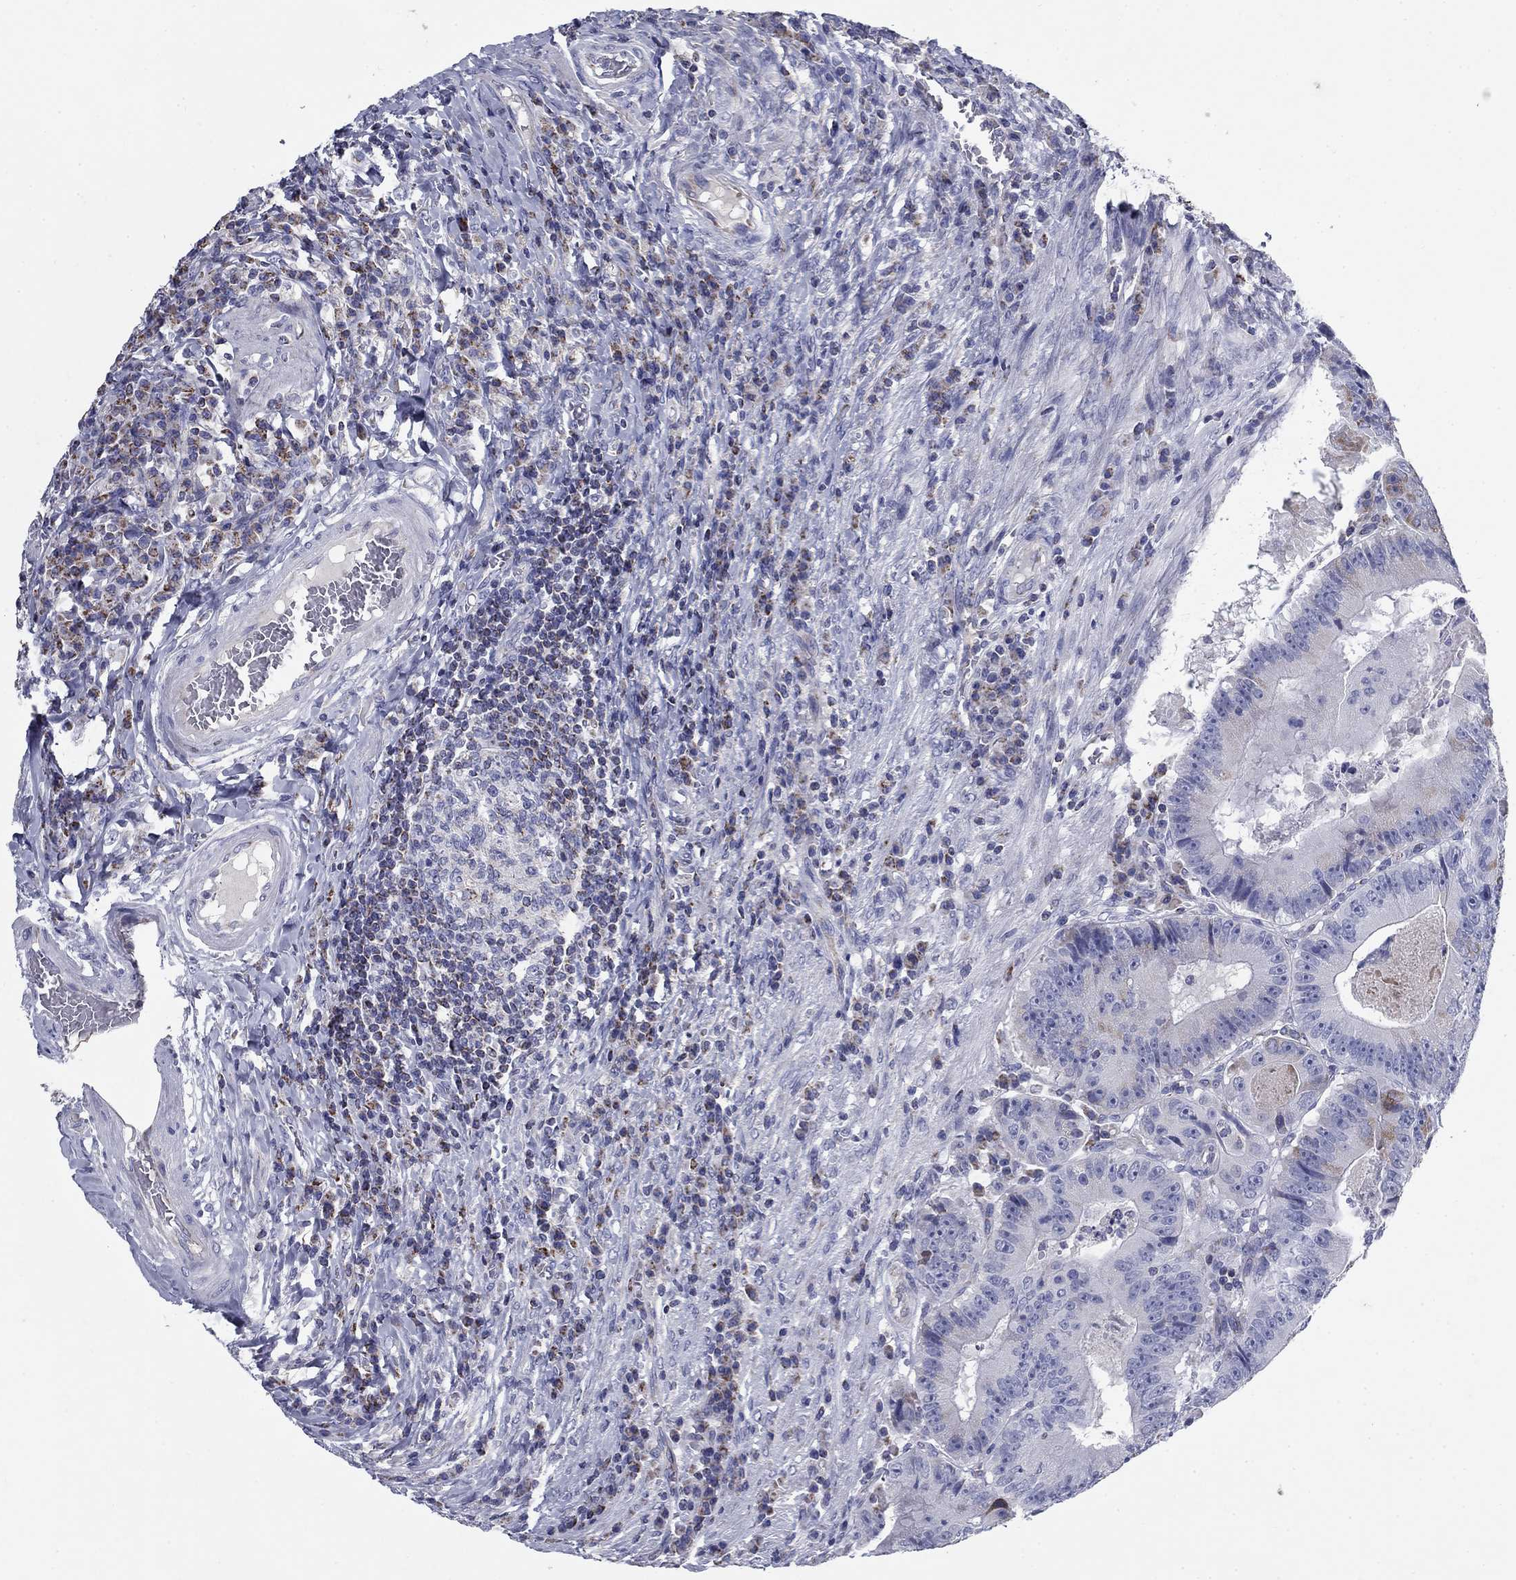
{"staining": {"intensity": "negative", "quantity": "none", "location": "none"}, "tissue": "colorectal cancer", "cell_type": "Tumor cells", "image_type": "cancer", "snomed": [{"axis": "morphology", "description": "Adenocarcinoma, NOS"}, {"axis": "topography", "description": "Colon"}], "caption": "Immunohistochemistry (IHC) micrograph of neoplastic tissue: human colorectal cancer (adenocarcinoma) stained with DAB (3,3'-diaminobenzidine) shows no significant protein positivity in tumor cells. (IHC, brightfield microscopy, high magnification).", "gene": "NDUFA4L2", "patient": {"sex": "female", "age": 86}}